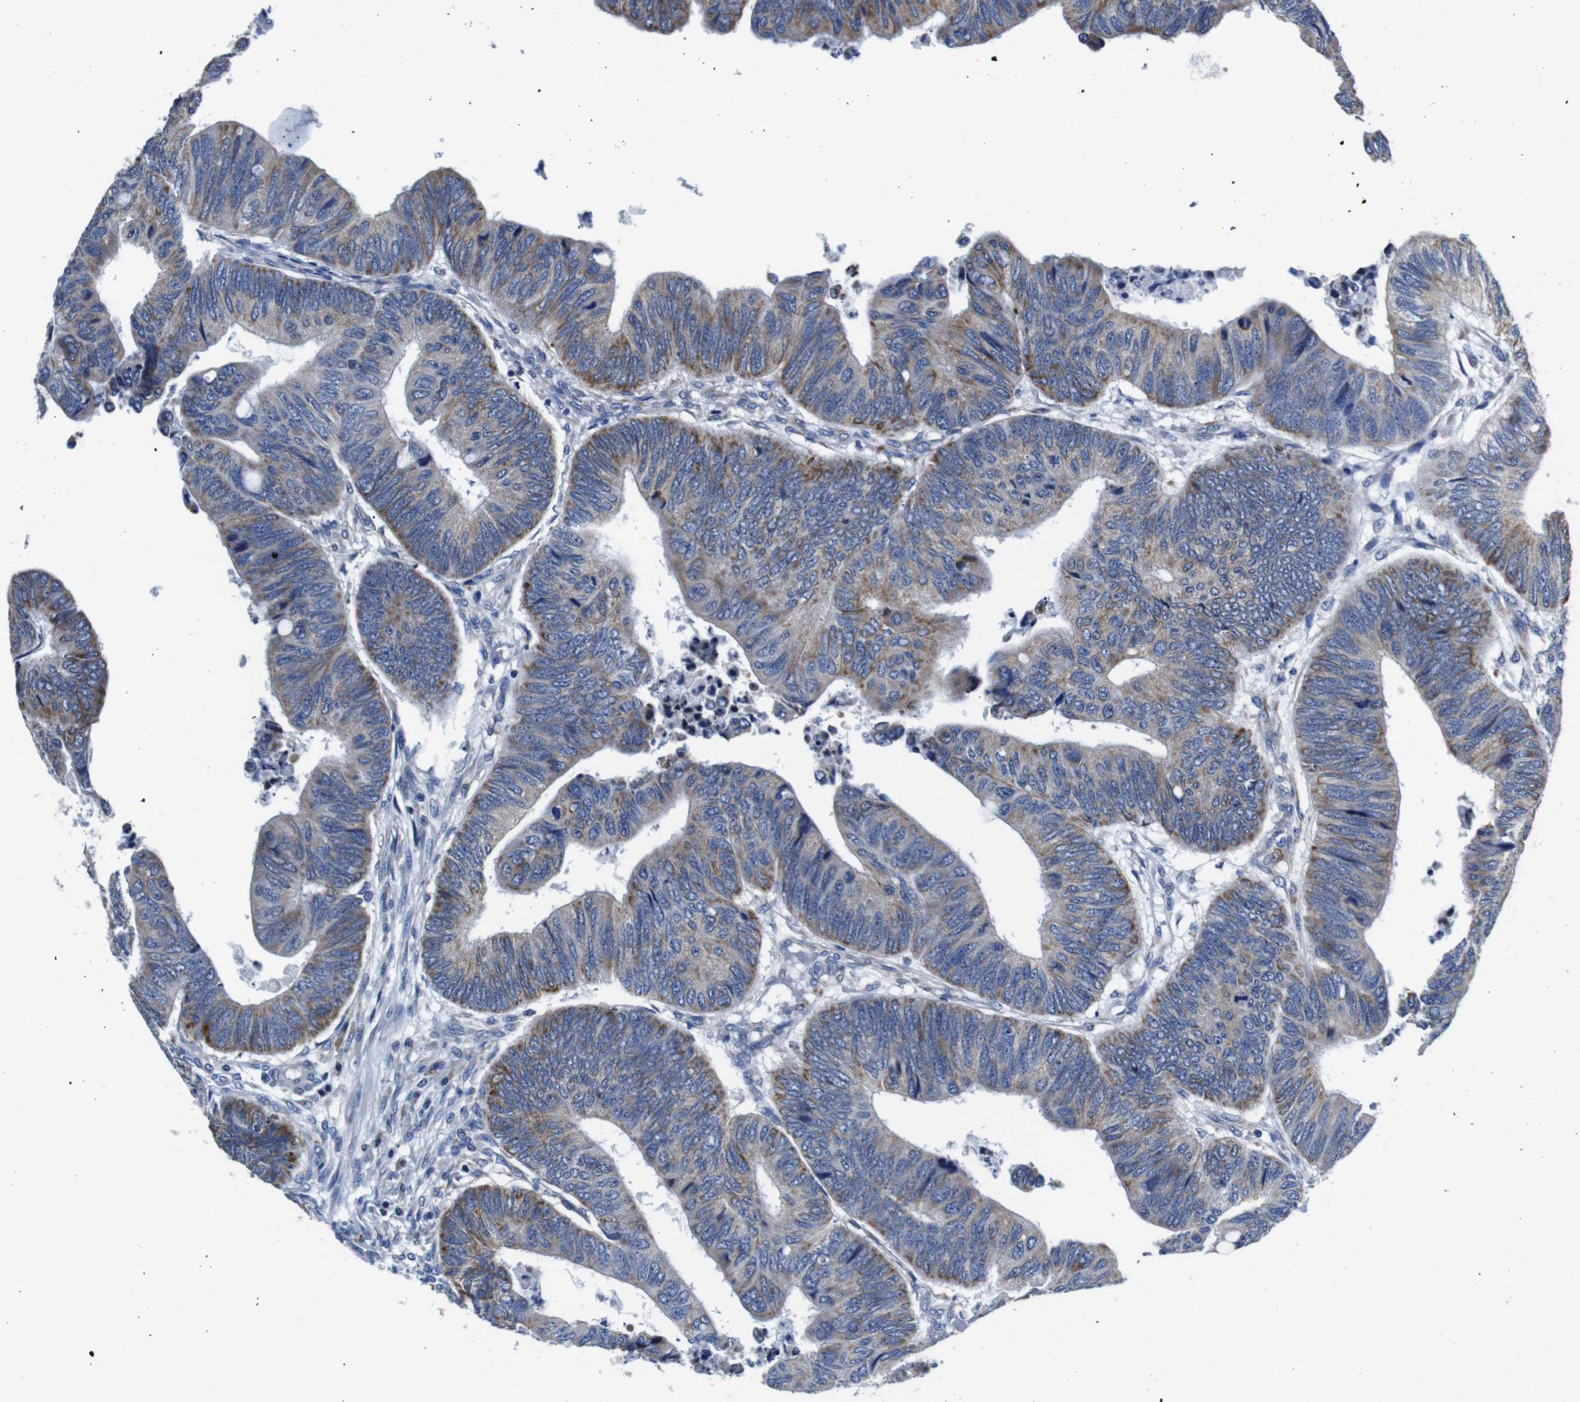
{"staining": {"intensity": "moderate", "quantity": "25%-75%", "location": "cytoplasmic/membranous"}, "tissue": "colorectal cancer", "cell_type": "Tumor cells", "image_type": "cancer", "snomed": [{"axis": "morphology", "description": "Normal tissue, NOS"}, {"axis": "morphology", "description": "Adenocarcinoma, NOS"}, {"axis": "topography", "description": "Rectum"}, {"axis": "topography", "description": "Peripheral nerve tissue"}], "caption": "Colorectal adenocarcinoma stained for a protein displays moderate cytoplasmic/membranous positivity in tumor cells. Using DAB (brown) and hematoxylin (blue) stains, captured at high magnification using brightfield microscopy.", "gene": "SNX19", "patient": {"sex": "male", "age": 92}}